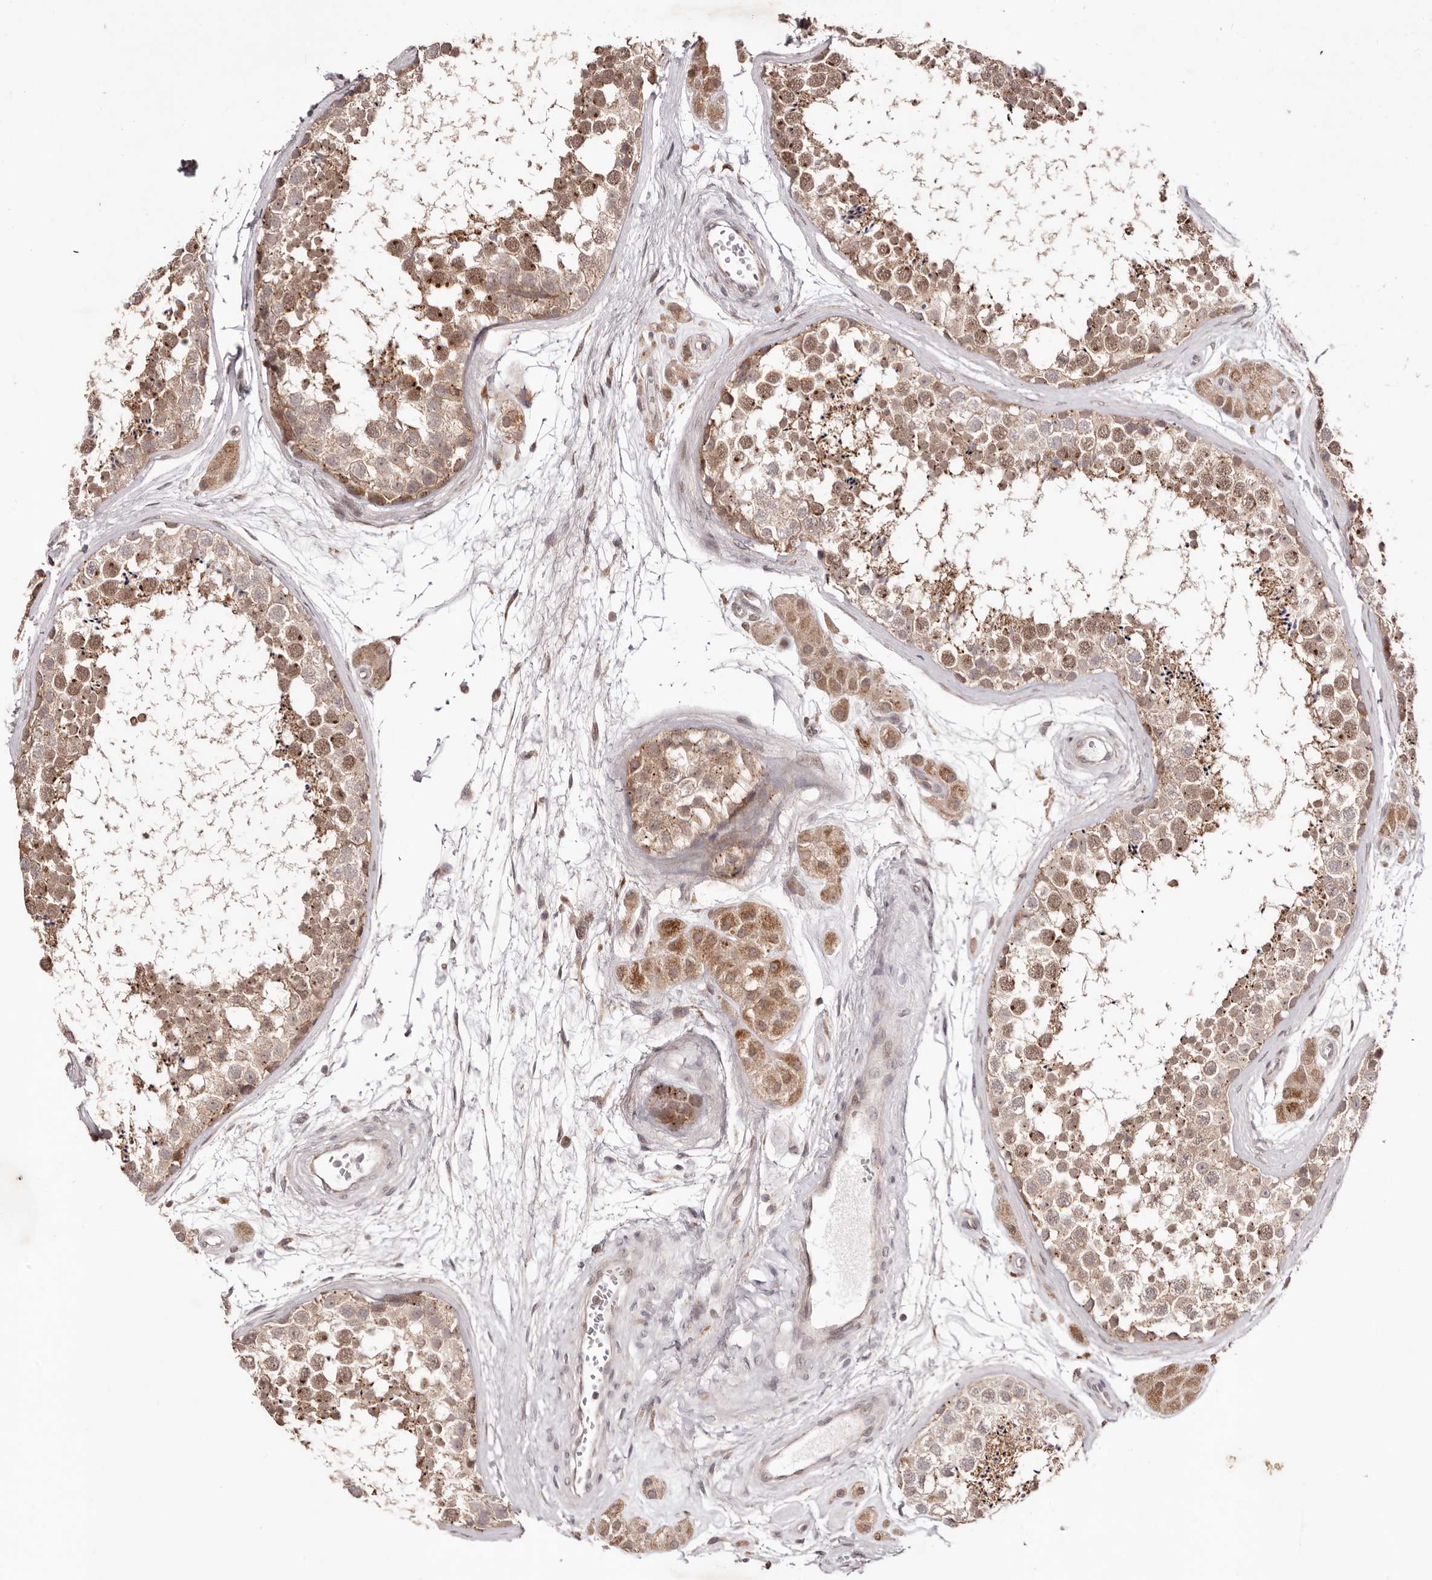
{"staining": {"intensity": "moderate", "quantity": ">75%", "location": "cytoplasmic/membranous,nuclear"}, "tissue": "testis", "cell_type": "Cells in seminiferous ducts", "image_type": "normal", "snomed": [{"axis": "morphology", "description": "Normal tissue, NOS"}, {"axis": "topography", "description": "Testis"}], "caption": "Testis stained with DAB IHC displays medium levels of moderate cytoplasmic/membranous,nuclear expression in approximately >75% of cells in seminiferous ducts.", "gene": "EGR3", "patient": {"sex": "male", "age": 56}}